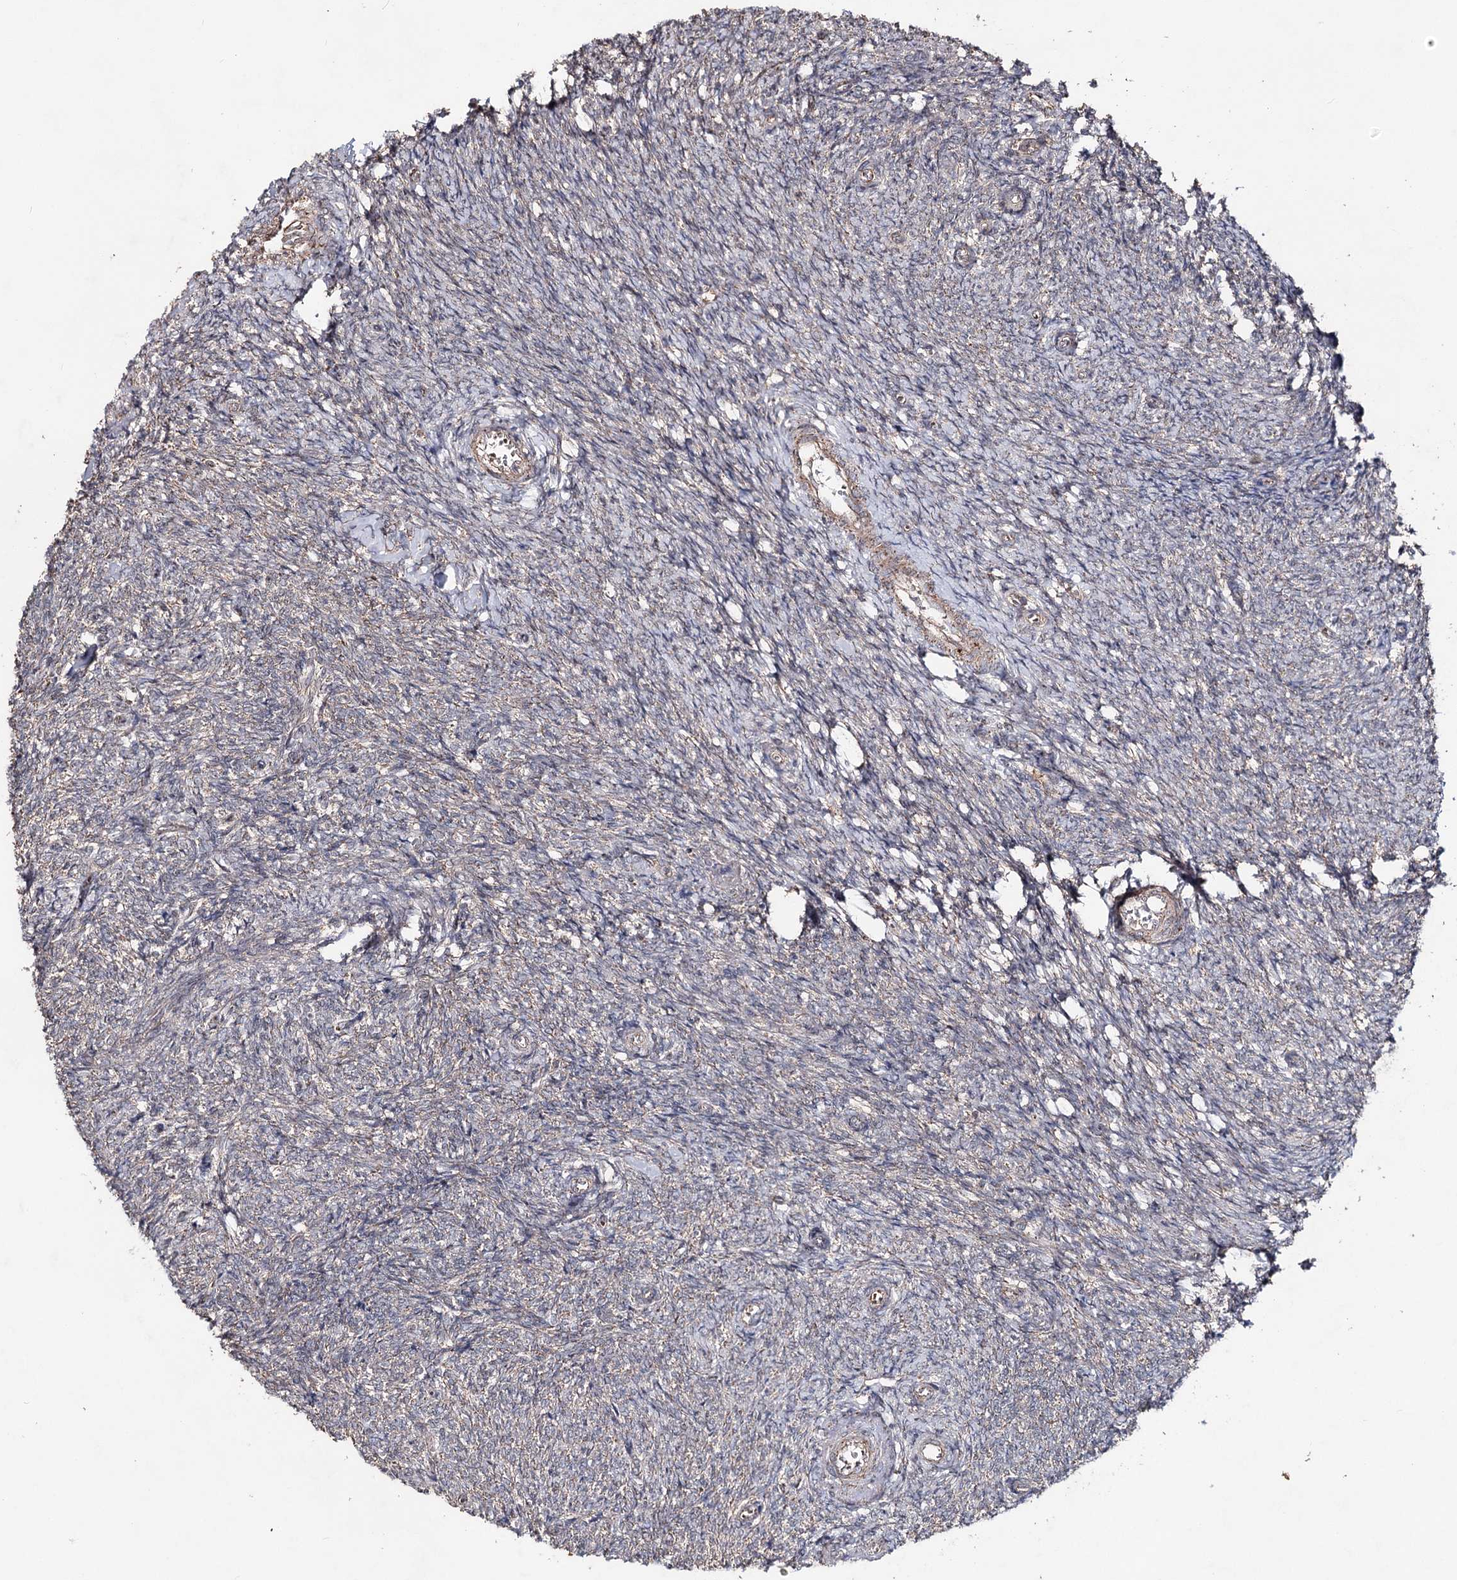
{"staining": {"intensity": "weak", "quantity": "<25%", "location": "cytoplasmic/membranous"}, "tissue": "ovary", "cell_type": "Ovarian stroma cells", "image_type": "normal", "snomed": [{"axis": "morphology", "description": "Normal tissue, NOS"}, {"axis": "topography", "description": "Ovary"}], "caption": "A micrograph of human ovary is negative for staining in ovarian stroma cells. (Stains: DAB (3,3'-diaminobenzidine) immunohistochemistry with hematoxylin counter stain, Microscopy: brightfield microscopy at high magnification).", "gene": "MINDY3", "patient": {"sex": "female", "age": 44}}